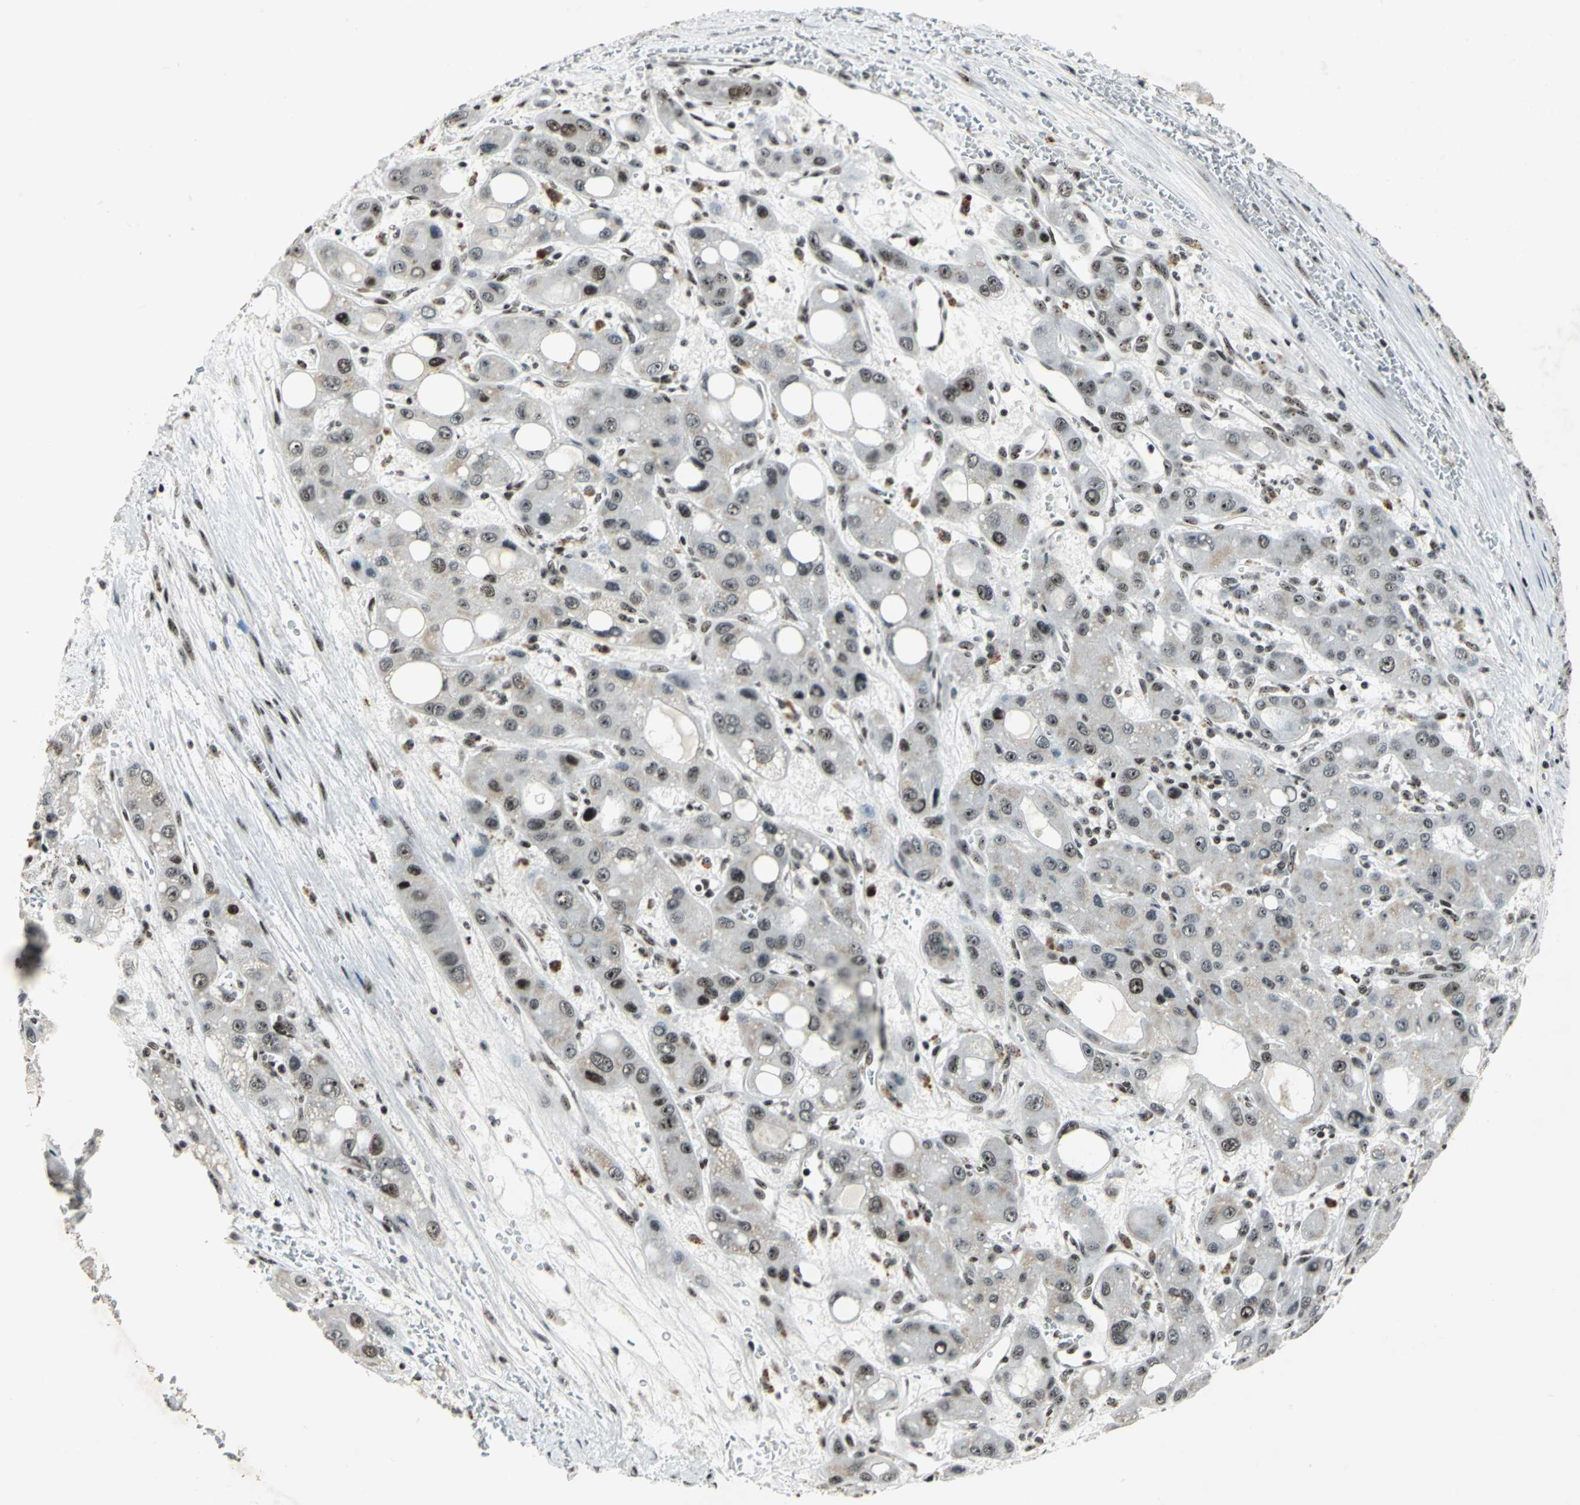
{"staining": {"intensity": "weak", "quantity": "25%-75%", "location": "cytoplasmic/membranous"}, "tissue": "liver cancer", "cell_type": "Tumor cells", "image_type": "cancer", "snomed": [{"axis": "morphology", "description": "Carcinoma, Hepatocellular, NOS"}, {"axis": "topography", "description": "Liver"}], "caption": "The histopathology image demonstrates immunohistochemical staining of liver hepatocellular carcinoma. There is weak cytoplasmic/membranous positivity is seen in about 25%-75% of tumor cells.", "gene": "UBTF", "patient": {"sex": "male", "age": 55}}